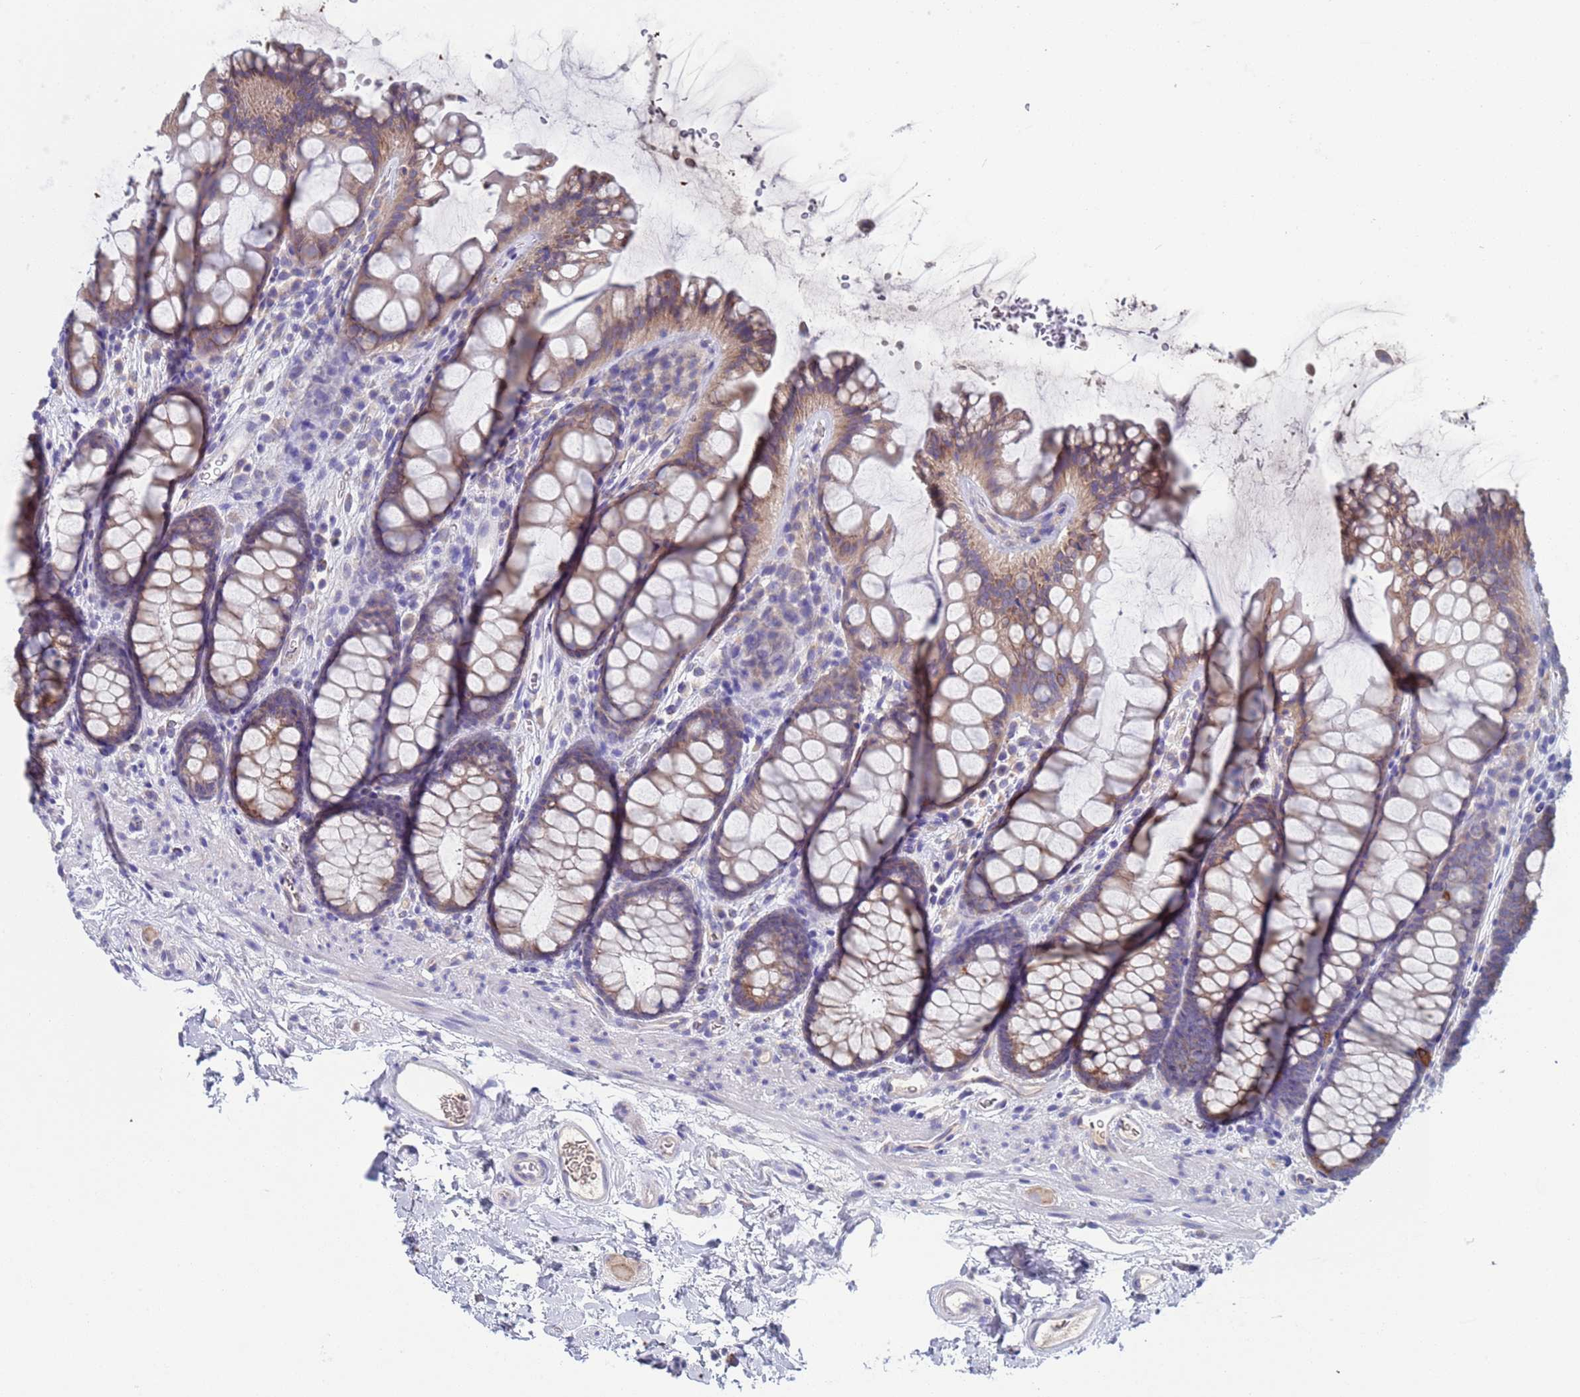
{"staining": {"intensity": "negative", "quantity": "none", "location": "none"}, "tissue": "colon", "cell_type": "Endothelial cells", "image_type": "normal", "snomed": [{"axis": "morphology", "description": "Normal tissue, NOS"}, {"axis": "topography", "description": "Colon"}], "caption": "Immunohistochemical staining of benign human colon shows no significant expression in endothelial cells.", "gene": "PET117", "patient": {"sex": "female", "age": 82}}